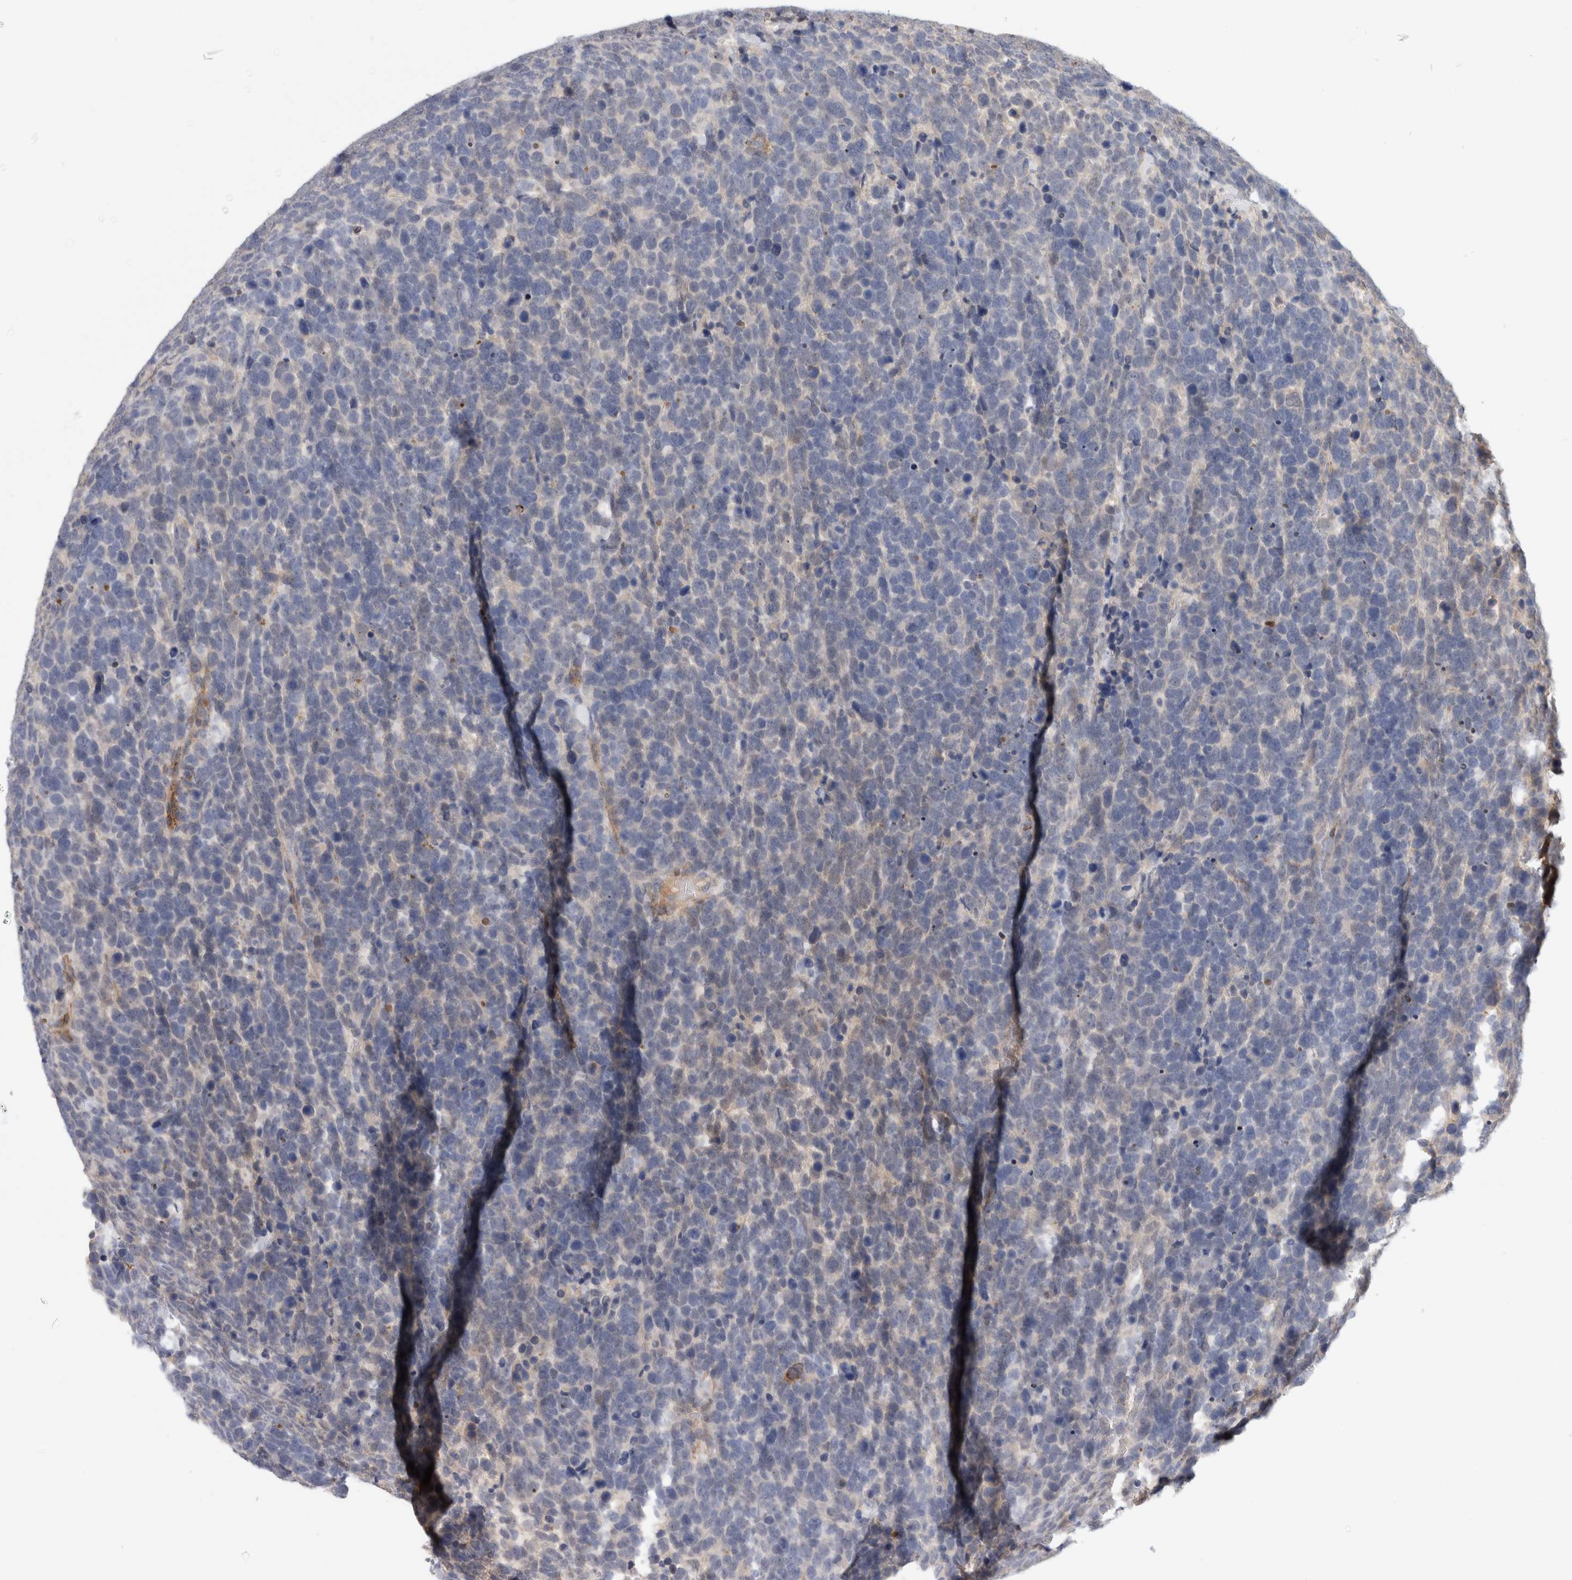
{"staining": {"intensity": "negative", "quantity": "none", "location": "none"}, "tissue": "urothelial cancer", "cell_type": "Tumor cells", "image_type": "cancer", "snomed": [{"axis": "morphology", "description": "Urothelial carcinoma, High grade"}, {"axis": "topography", "description": "Urinary bladder"}], "caption": "Immunohistochemical staining of high-grade urothelial carcinoma demonstrates no significant staining in tumor cells. The staining is performed using DAB (3,3'-diaminobenzidine) brown chromogen with nuclei counter-stained in using hematoxylin.", "gene": "PGM1", "patient": {"sex": "female", "age": 82}}